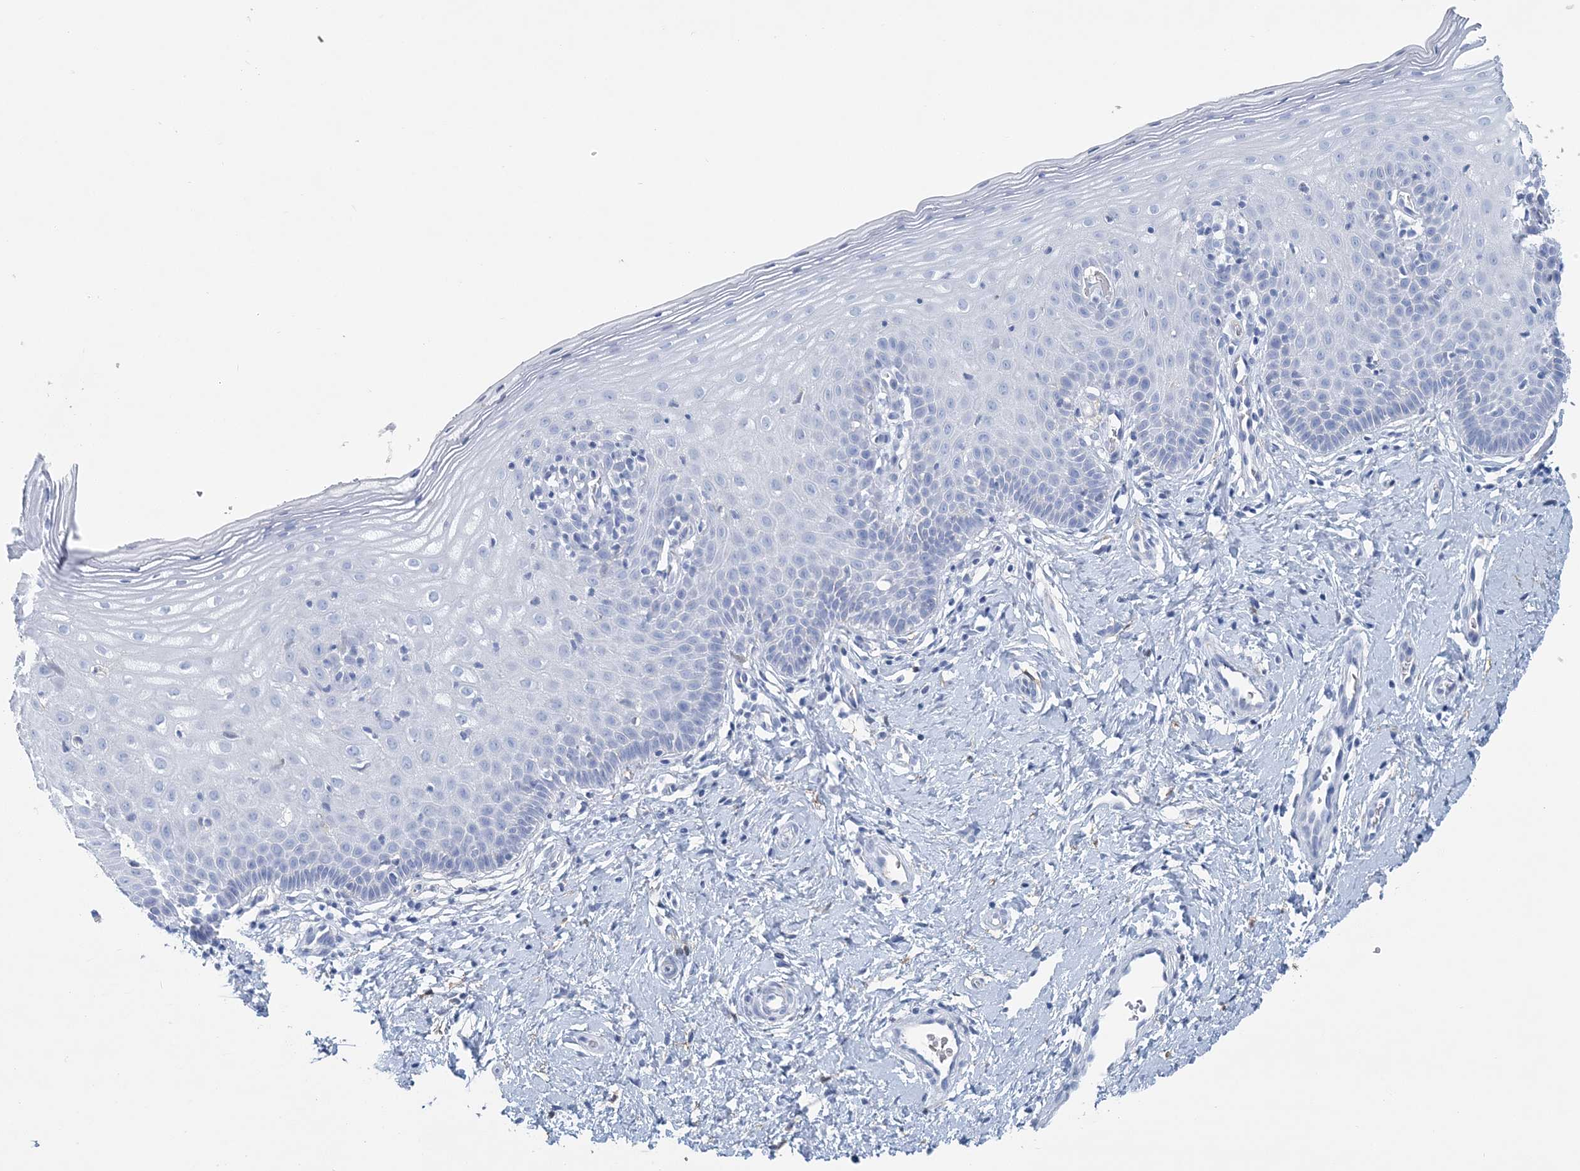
{"staining": {"intensity": "negative", "quantity": "none", "location": "none"}, "tissue": "cervix", "cell_type": "Glandular cells", "image_type": "normal", "snomed": [{"axis": "morphology", "description": "Normal tissue, NOS"}, {"axis": "topography", "description": "Cervix"}], "caption": "Immunohistochemistry (IHC) image of benign cervix: cervix stained with DAB (3,3'-diaminobenzidine) demonstrates no significant protein expression in glandular cells.", "gene": "NKX6", "patient": {"sex": "female", "age": 36}}